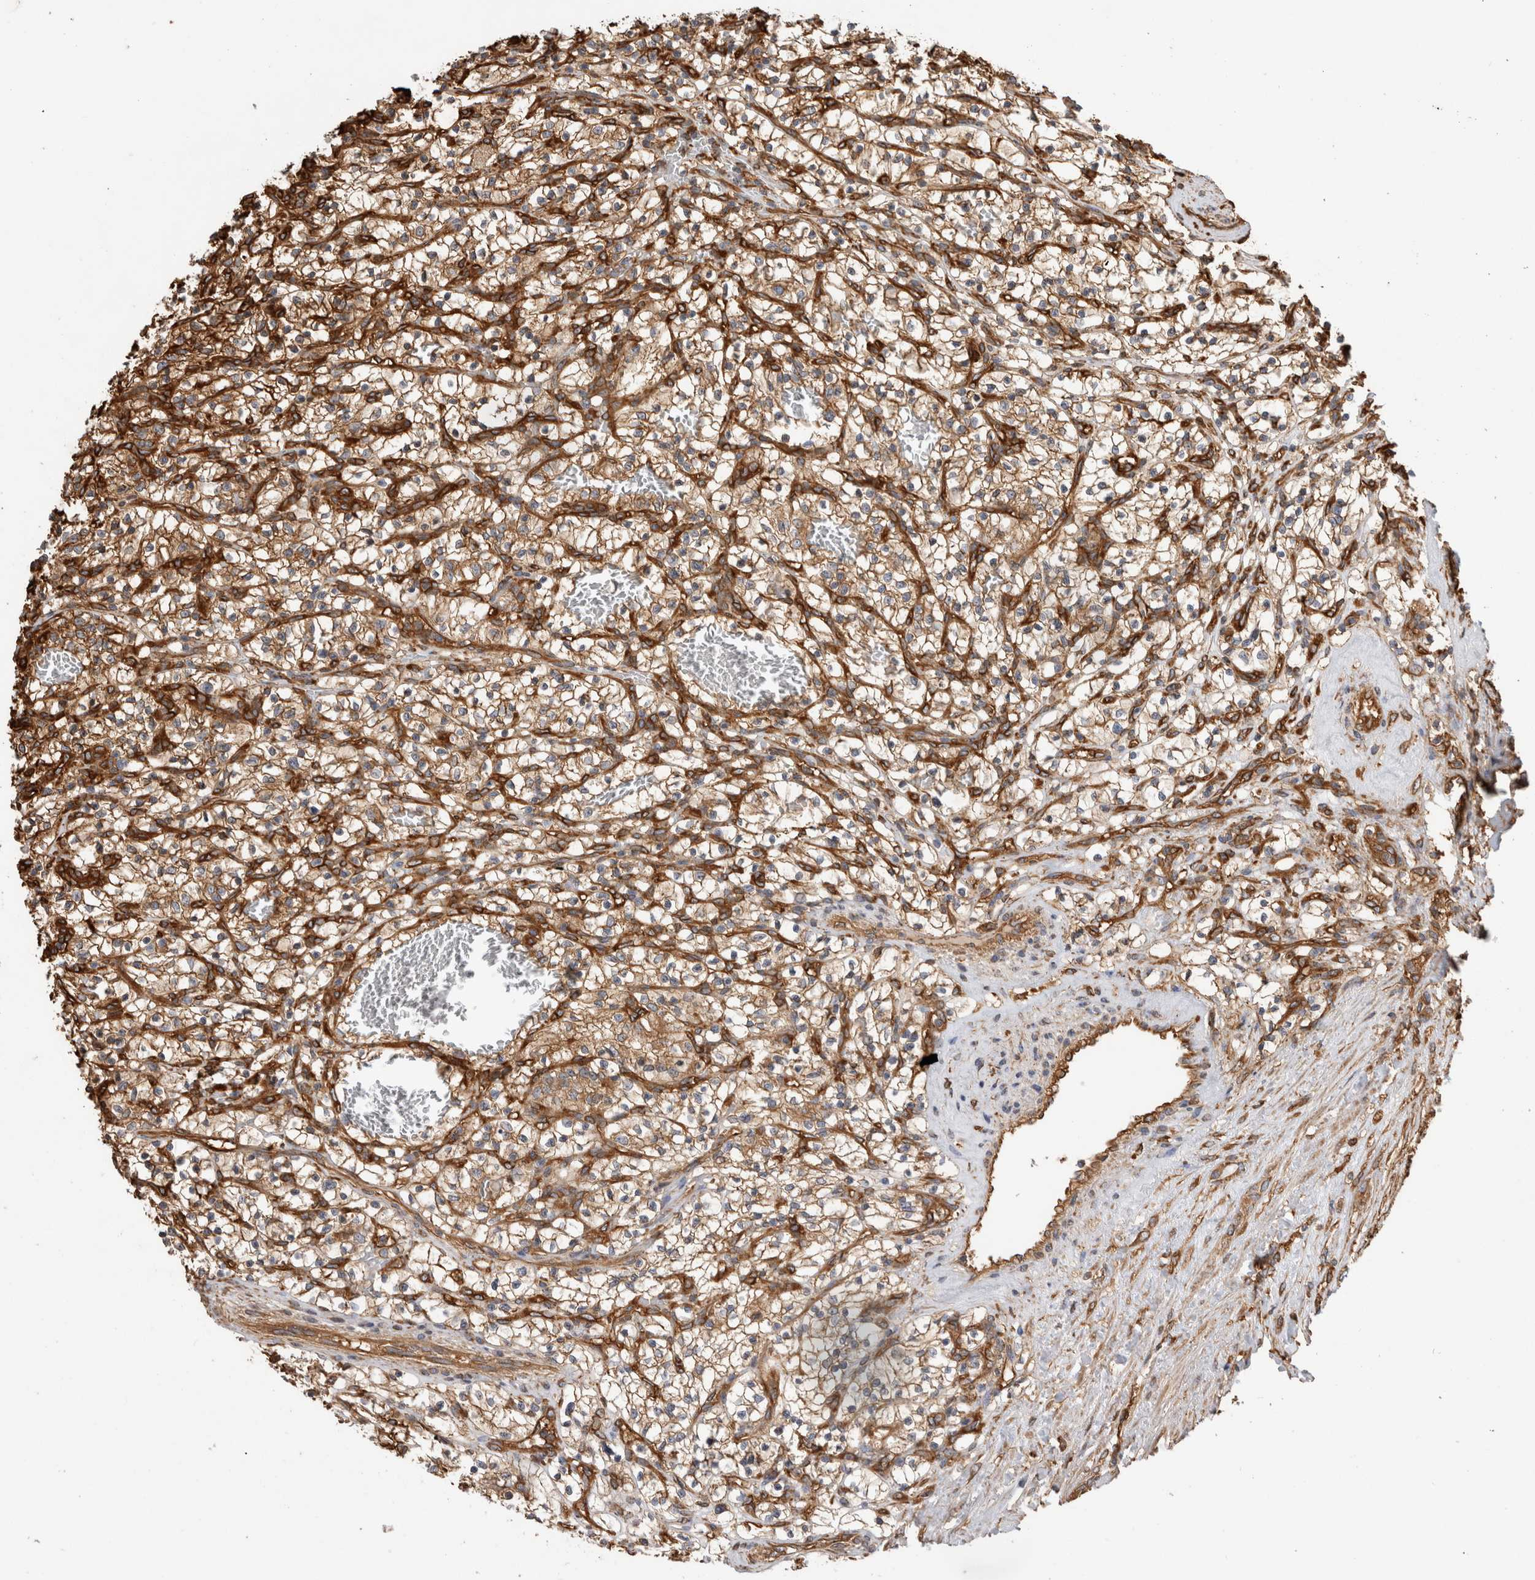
{"staining": {"intensity": "moderate", "quantity": ">75%", "location": "cytoplasmic/membranous"}, "tissue": "renal cancer", "cell_type": "Tumor cells", "image_type": "cancer", "snomed": [{"axis": "morphology", "description": "Adenocarcinoma, NOS"}, {"axis": "topography", "description": "Kidney"}], "caption": "High-magnification brightfield microscopy of renal cancer stained with DAB (brown) and counterstained with hematoxylin (blue). tumor cells exhibit moderate cytoplasmic/membranous positivity is present in approximately>75% of cells.", "gene": "ZNF397", "patient": {"sex": "female", "age": 57}}